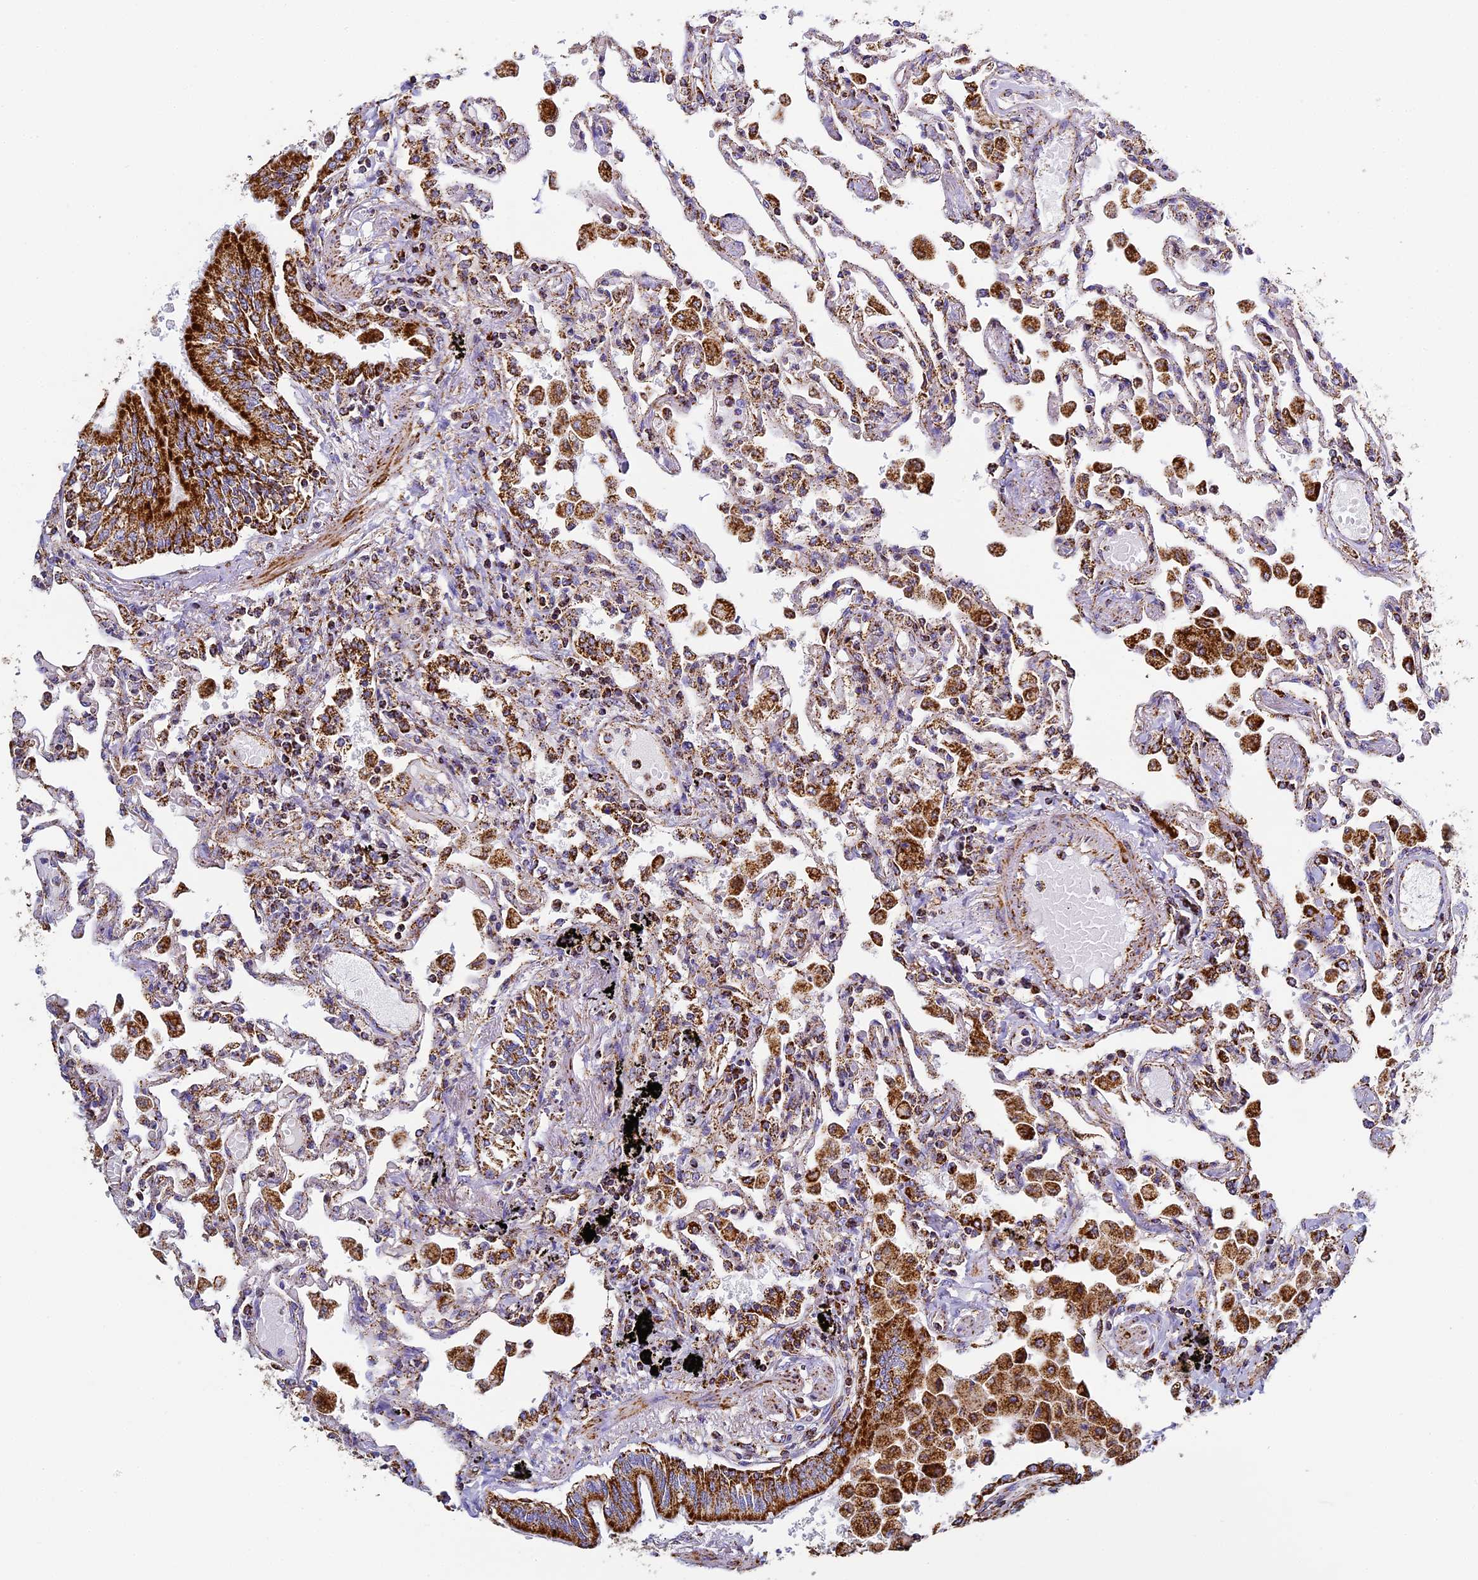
{"staining": {"intensity": "moderate", "quantity": "25%-75%", "location": "cytoplasmic/membranous"}, "tissue": "lung", "cell_type": "Alveolar cells", "image_type": "normal", "snomed": [{"axis": "morphology", "description": "Normal tissue, NOS"}, {"axis": "topography", "description": "Bronchus"}, {"axis": "topography", "description": "Lung"}], "caption": "High-power microscopy captured an immunohistochemistry (IHC) micrograph of normal lung, revealing moderate cytoplasmic/membranous positivity in approximately 25%-75% of alveolar cells.", "gene": "STK17A", "patient": {"sex": "female", "age": 49}}